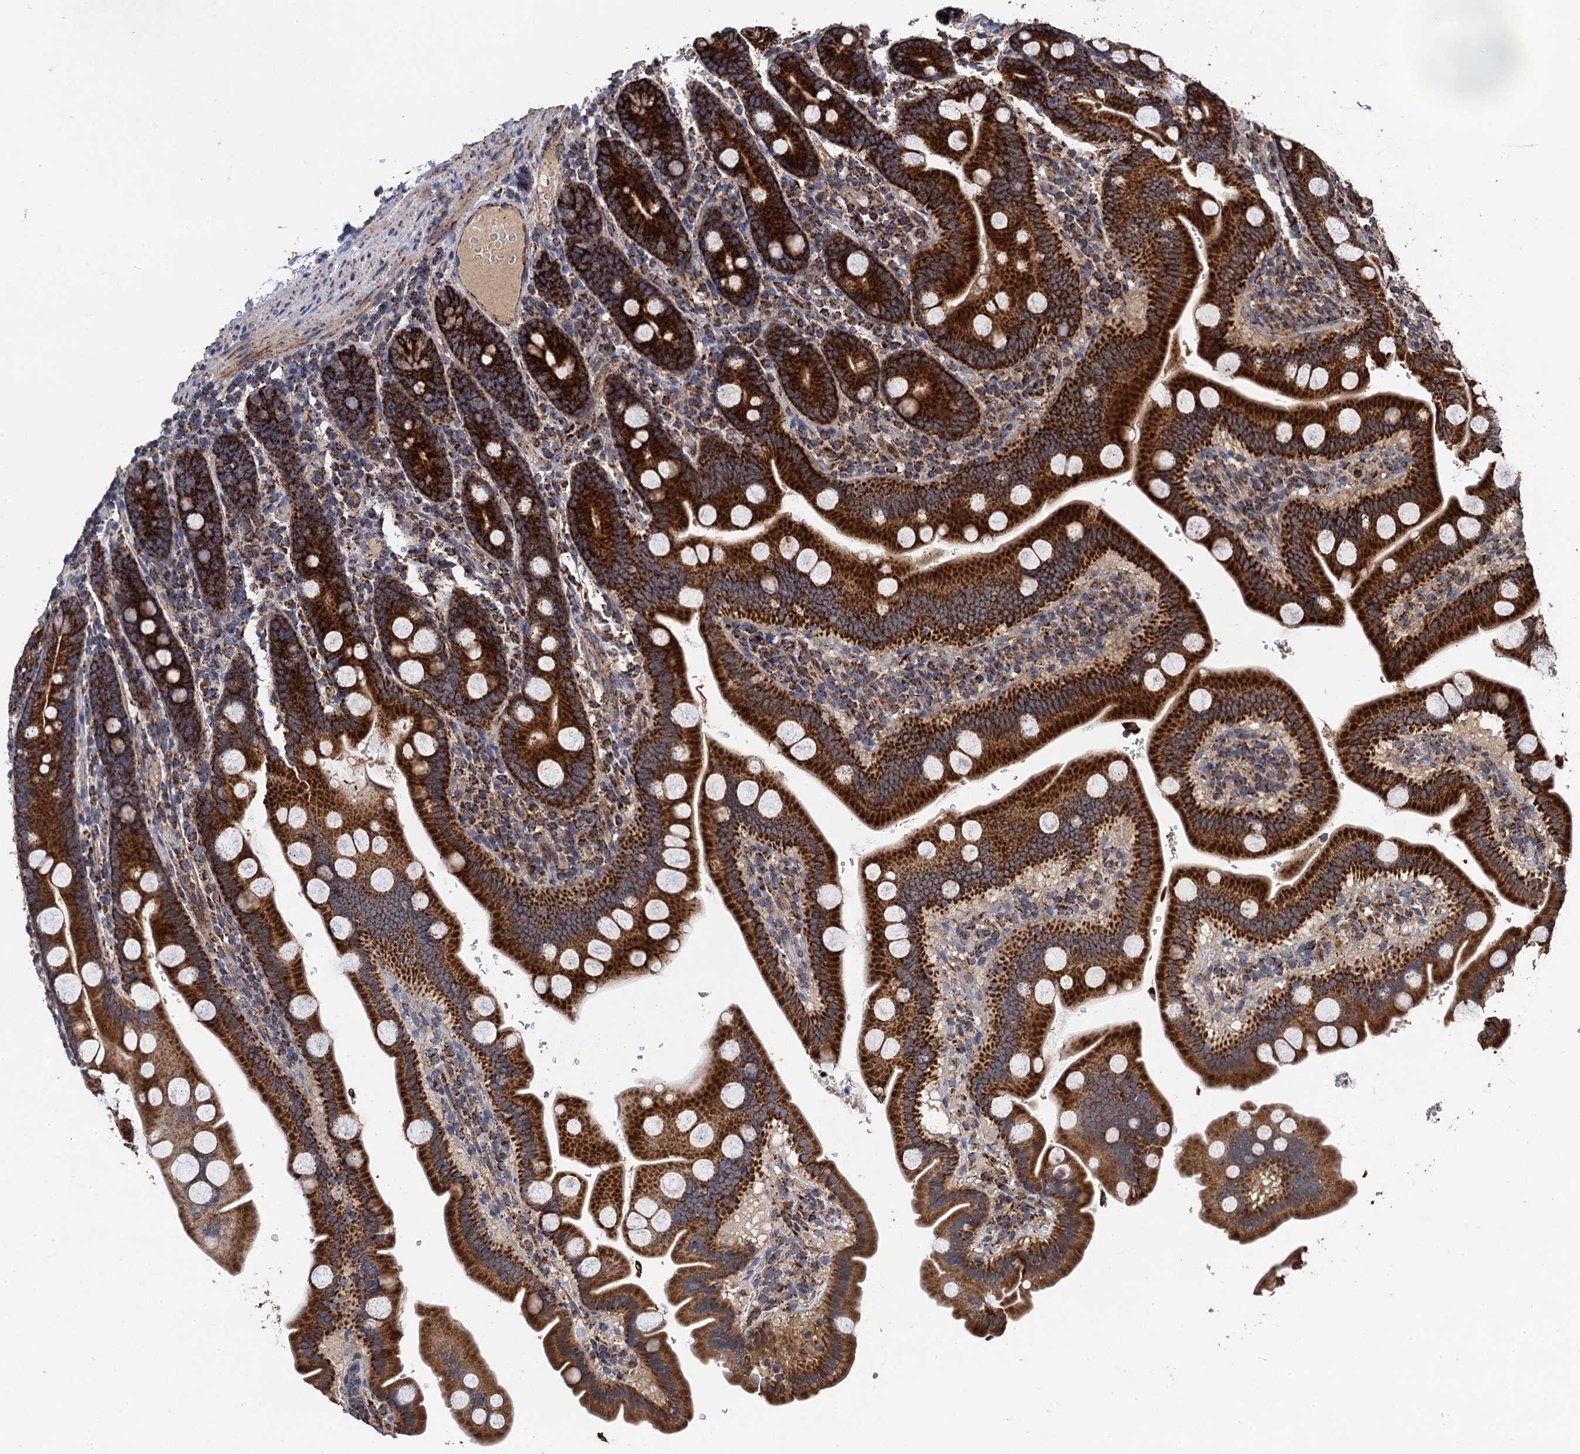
{"staining": {"intensity": "strong", "quantity": ">75%", "location": "cytoplasmic/membranous"}, "tissue": "duodenum", "cell_type": "Glandular cells", "image_type": "normal", "snomed": [{"axis": "morphology", "description": "Normal tissue, NOS"}, {"axis": "topography", "description": "Duodenum"}], "caption": "Brown immunohistochemical staining in unremarkable human duodenum reveals strong cytoplasmic/membranous staining in about >75% of glandular cells.", "gene": "DGLUCY", "patient": {"sex": "male", "age": 55}}